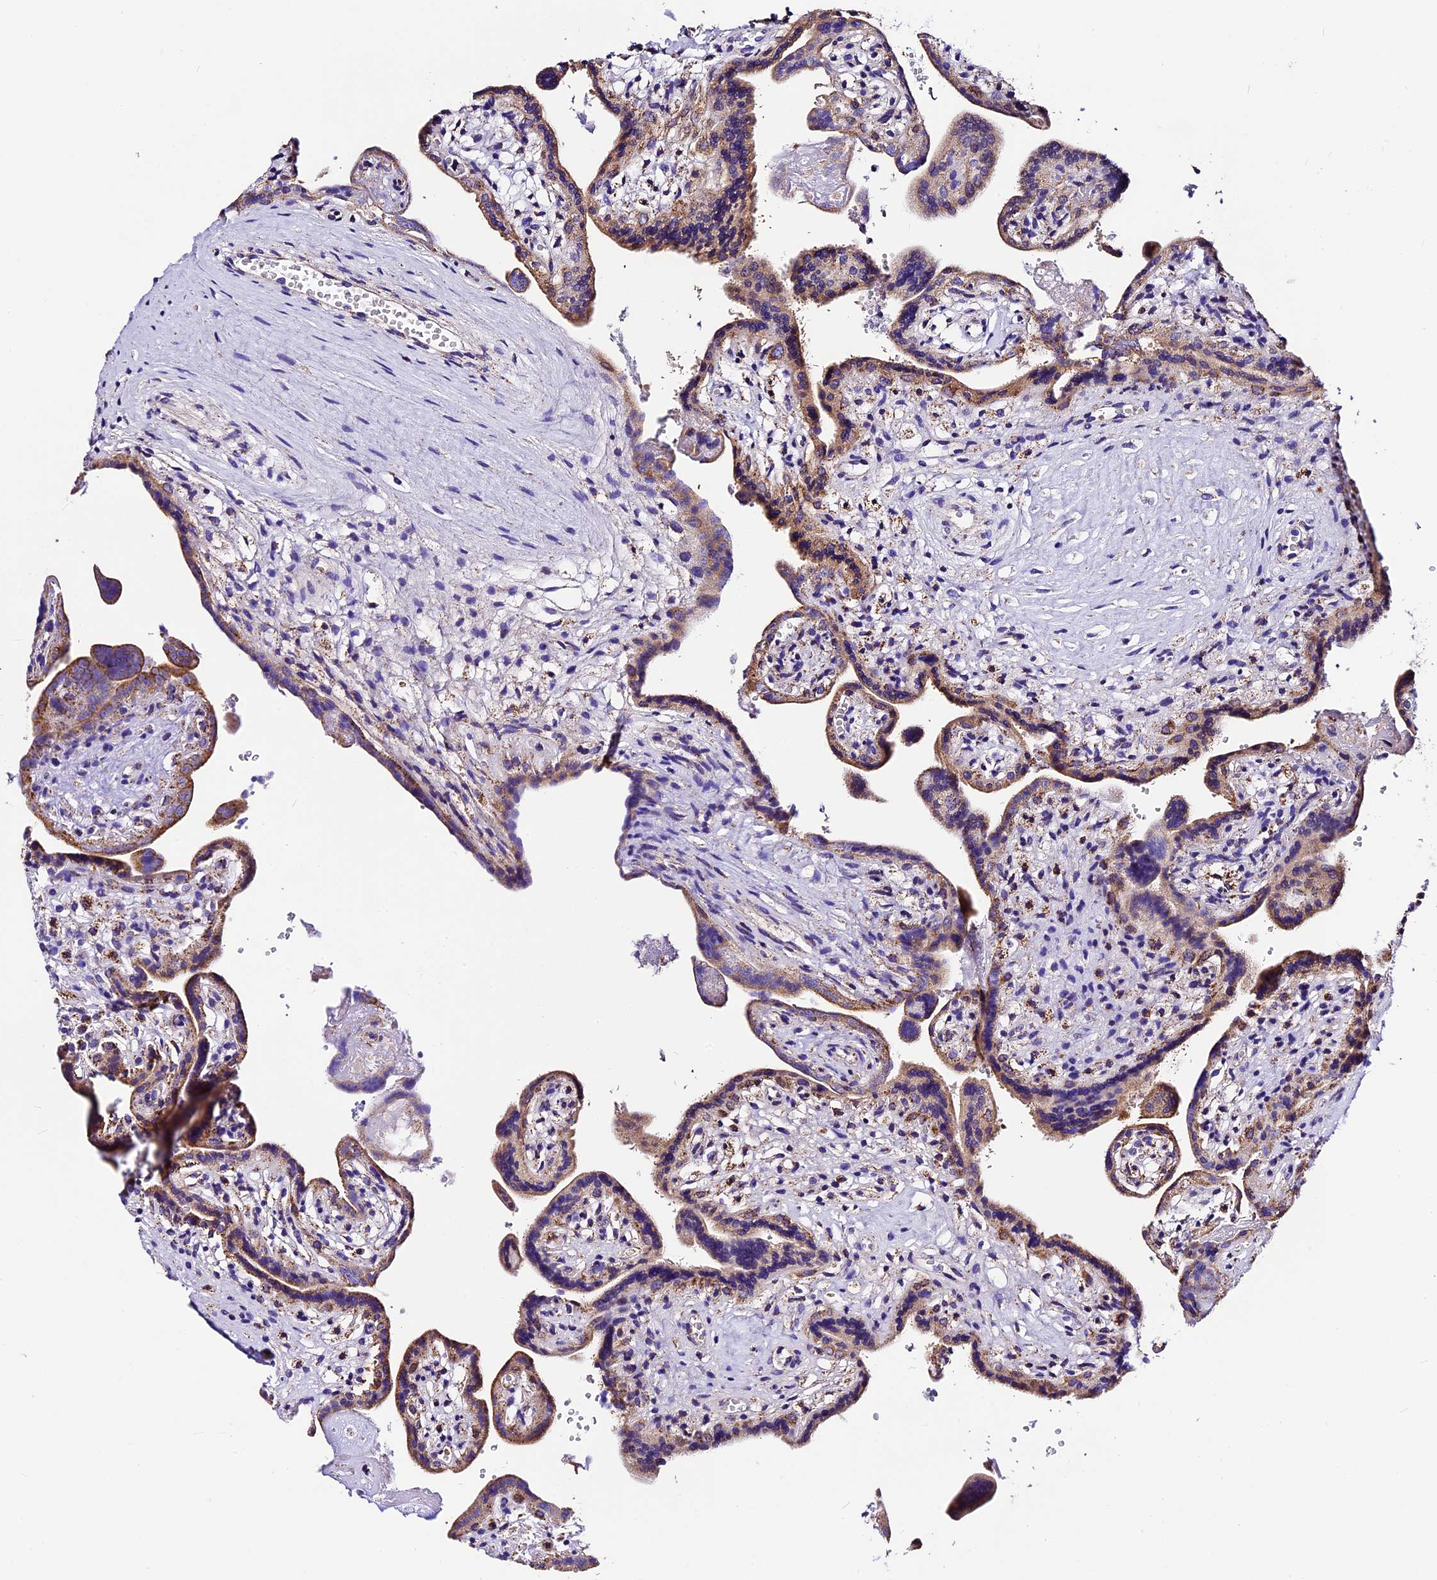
{"staining": {"intensity": "moderate", "quantity": ">75%", "location": "cytoplasmic/membranous"}, "tissue": "placenta", "cell_type": "Trophoblastic cells", "image_type": "normal", "snomed": [{"axis": "morphology", "description": "Normal tissue, NOS"}, {"axis": "topography", "description": "Placenta"}], "caption": "Protein expression analysis of normal human placenta reveals moderate cytoplasmic/membranous expression in about >75% of trophoblastic cells. Using DAB (3,3'-diaminobenzidine) (brown) and hematoxylin (blue) stains, captured at high magnification using brightfield microscopy.", "gene": "DCAF5", "patient": {"sex": "female", "age": 37}}